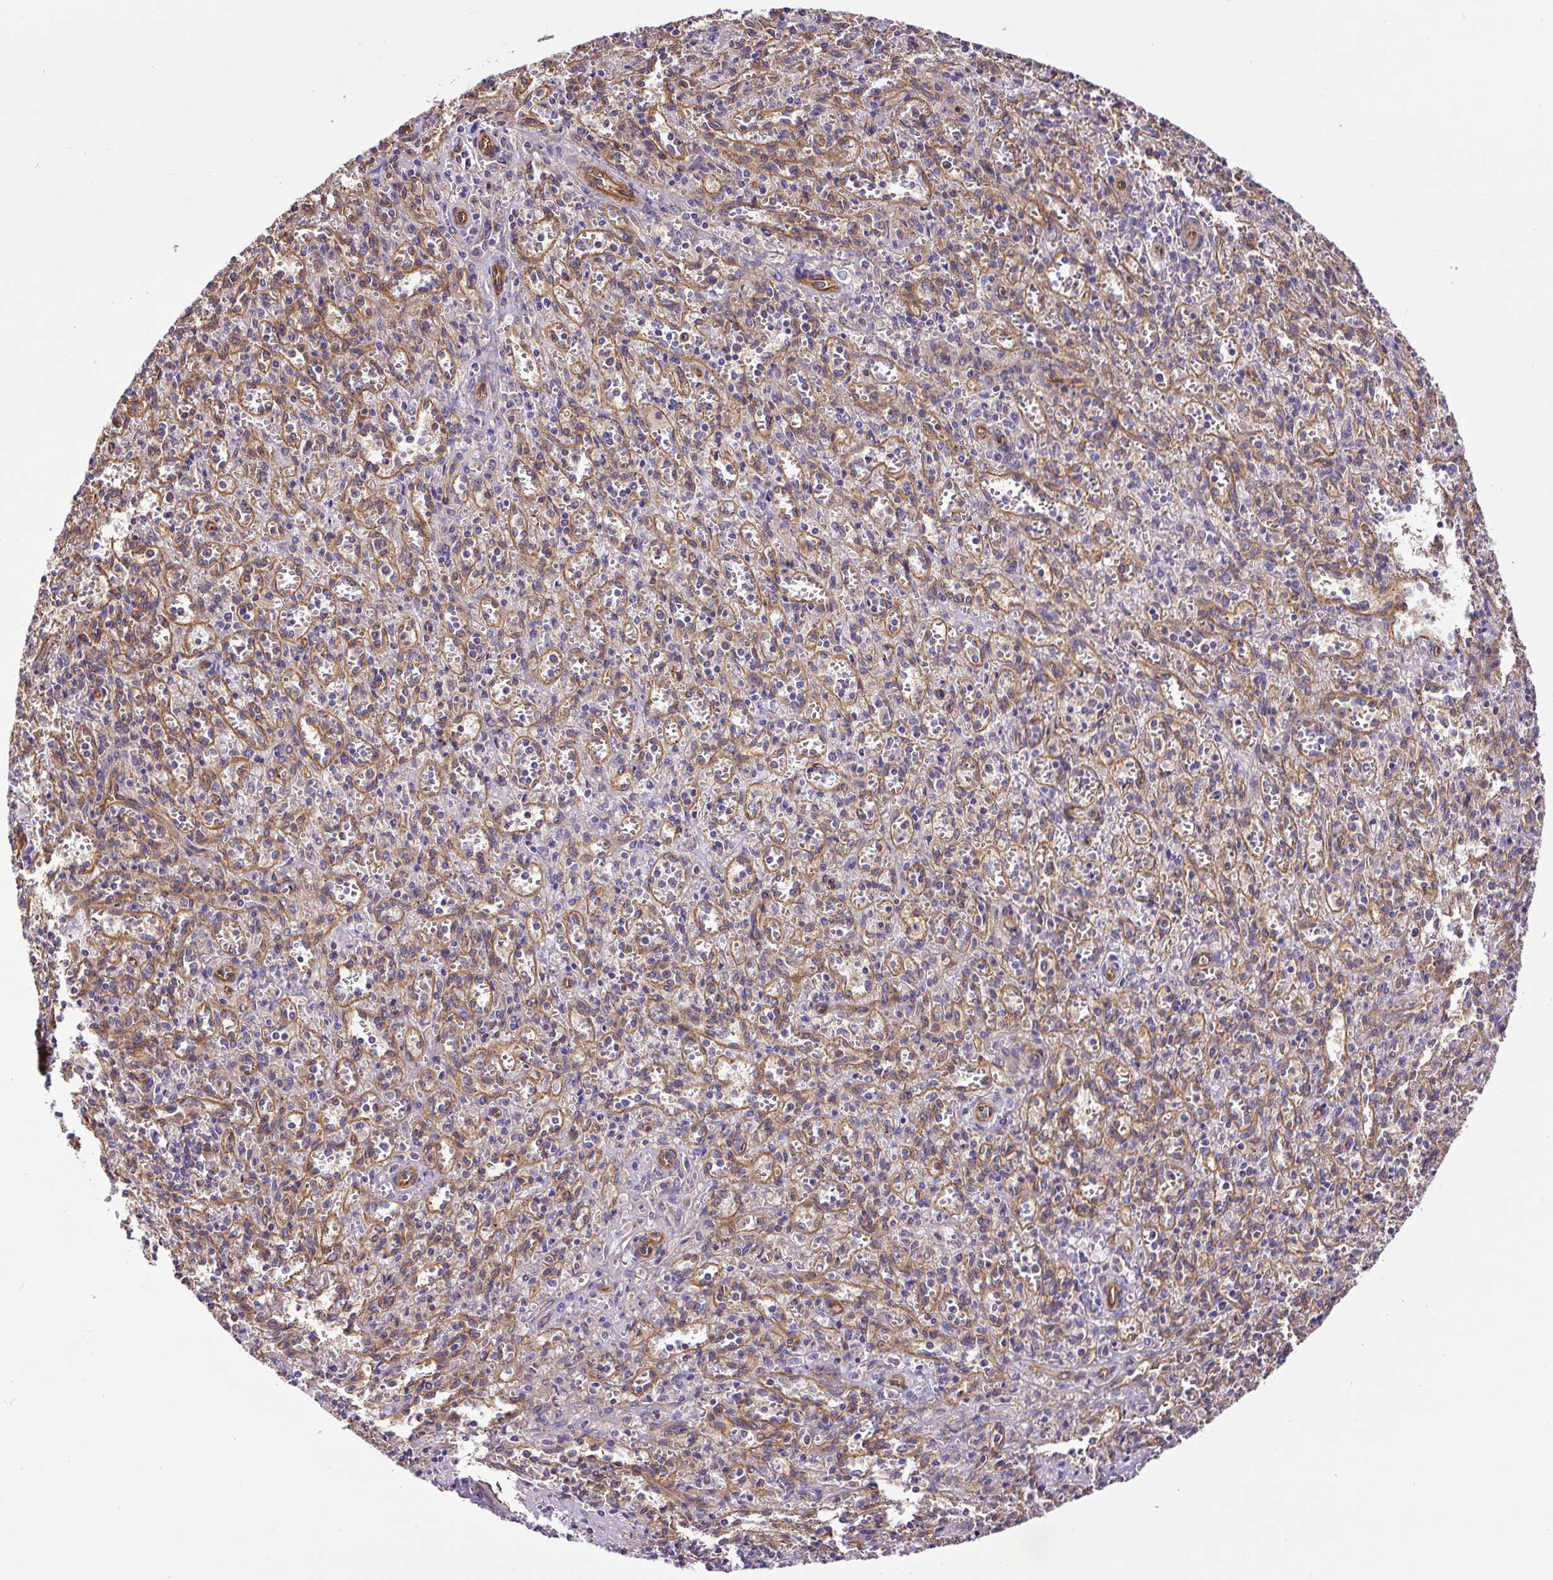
{"staining": {"intensity": "negative", "quantity": "none", "location": "none"}, "tissue": "spleen", "cell_type": "Cells in red pulp", "image_type": "normal", "snomed": [{"axis": "morphology", "description": "Normal tissue, NOS"}, {"axis": "topography", "description": "Spleen"}], "caption": "Unremarkable spleen was stained to show a protein in brown. There is no significant staining in cells in red pulp. The staining is performed using DAB brown chromogen with nuclei counter-stained in using hematoxylin.", "gene": "DCTN1", "patient": {"sex": "female", "age": 26}}